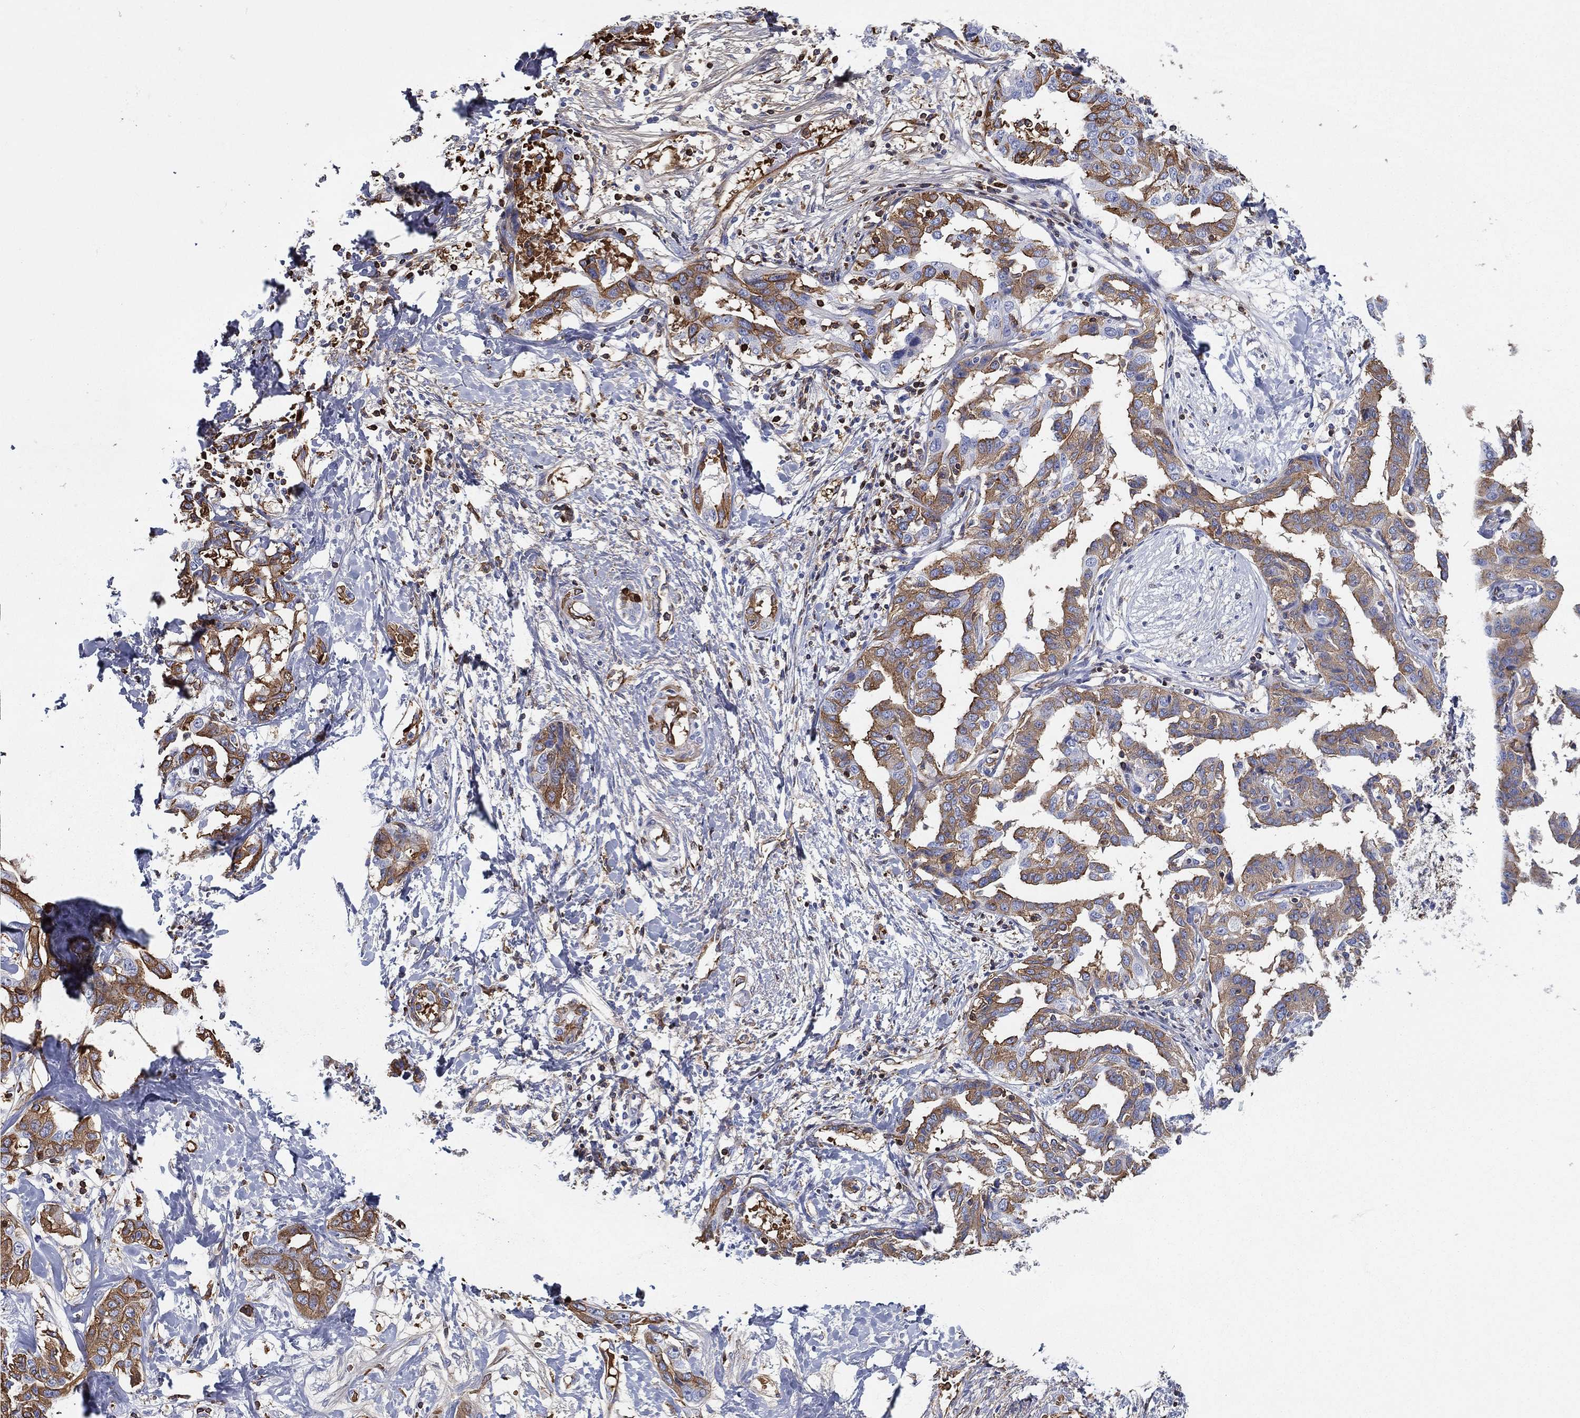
{"staining": {"intensity": "moderate", "quantity": "25%-75%", "location": "cytoplasmic/membranous"}, "tissue": "liver cancer", "cell_type": "Tumor cells", "image_type": "cancer", "snomed": [{"axis": "morphology", "description": "Cholangiocarcinoma"}, {"axis": "topography", "description": "Liver"}], "caption": "Immunohistochemistry (IHC) micrograph of human liver cancer stained for a protein (brown), which shows medium levels of moderate cytoplasmic/membranous staining in approximately 25%-75% of tumor cells.", "gene": "IFNB1", "patient": {"sex": "male", "age": 59}}